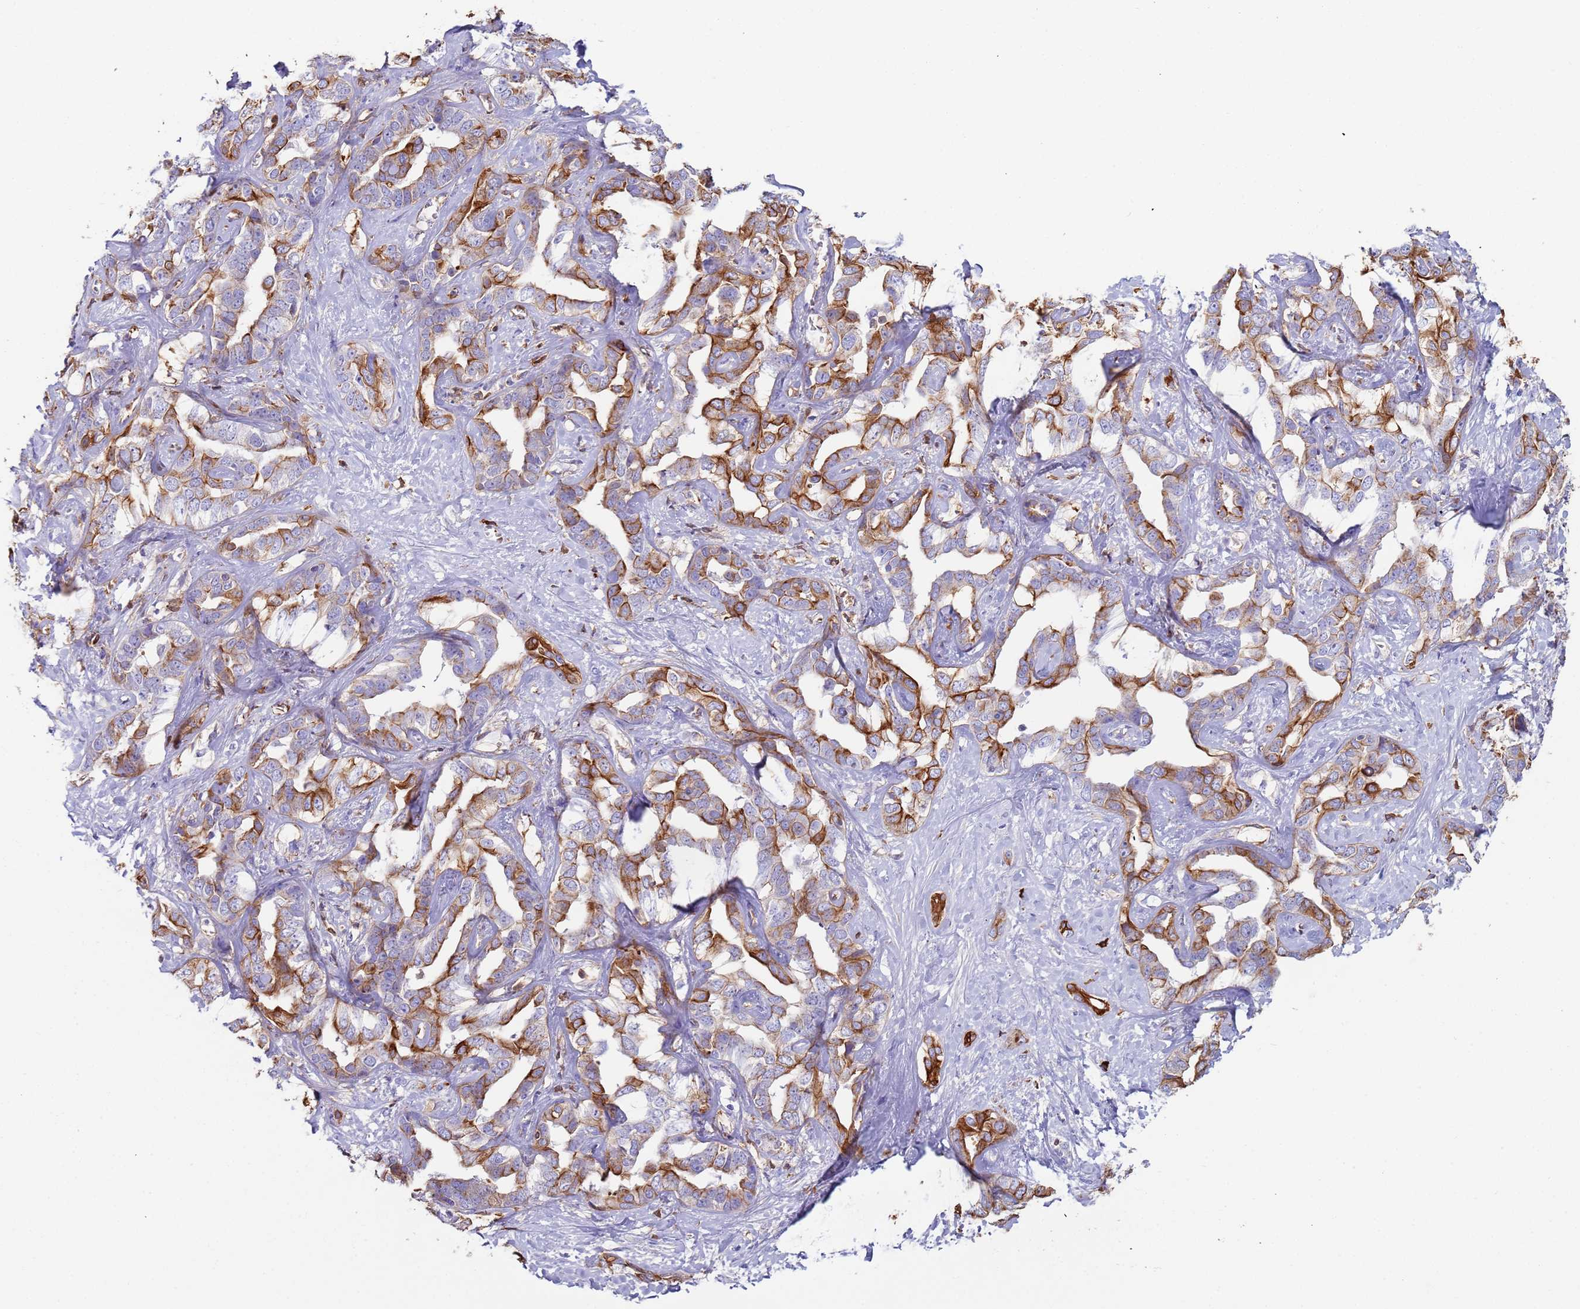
{"staining": {"intensity": "strong", "quantity": "<25%", "location": "cytoplasmic/membranous"}, "tissue": "liver cancer", "cell_type": "Tumor cells", "image_type": "cancer", "snomed": [{"axis": "morphology", "description": "Cholangiocarcinoma"}, {"axis": "topography", "description": "Liver"}], "caption": "Protein staining exhibits strong cytoplasmic/membranous staining in approximately <25% of tumor cells in liver cancer (cholangiocarcinoma).", "gene": "CYSLTR2", "patient": {"sex": "male", "age": 59}}